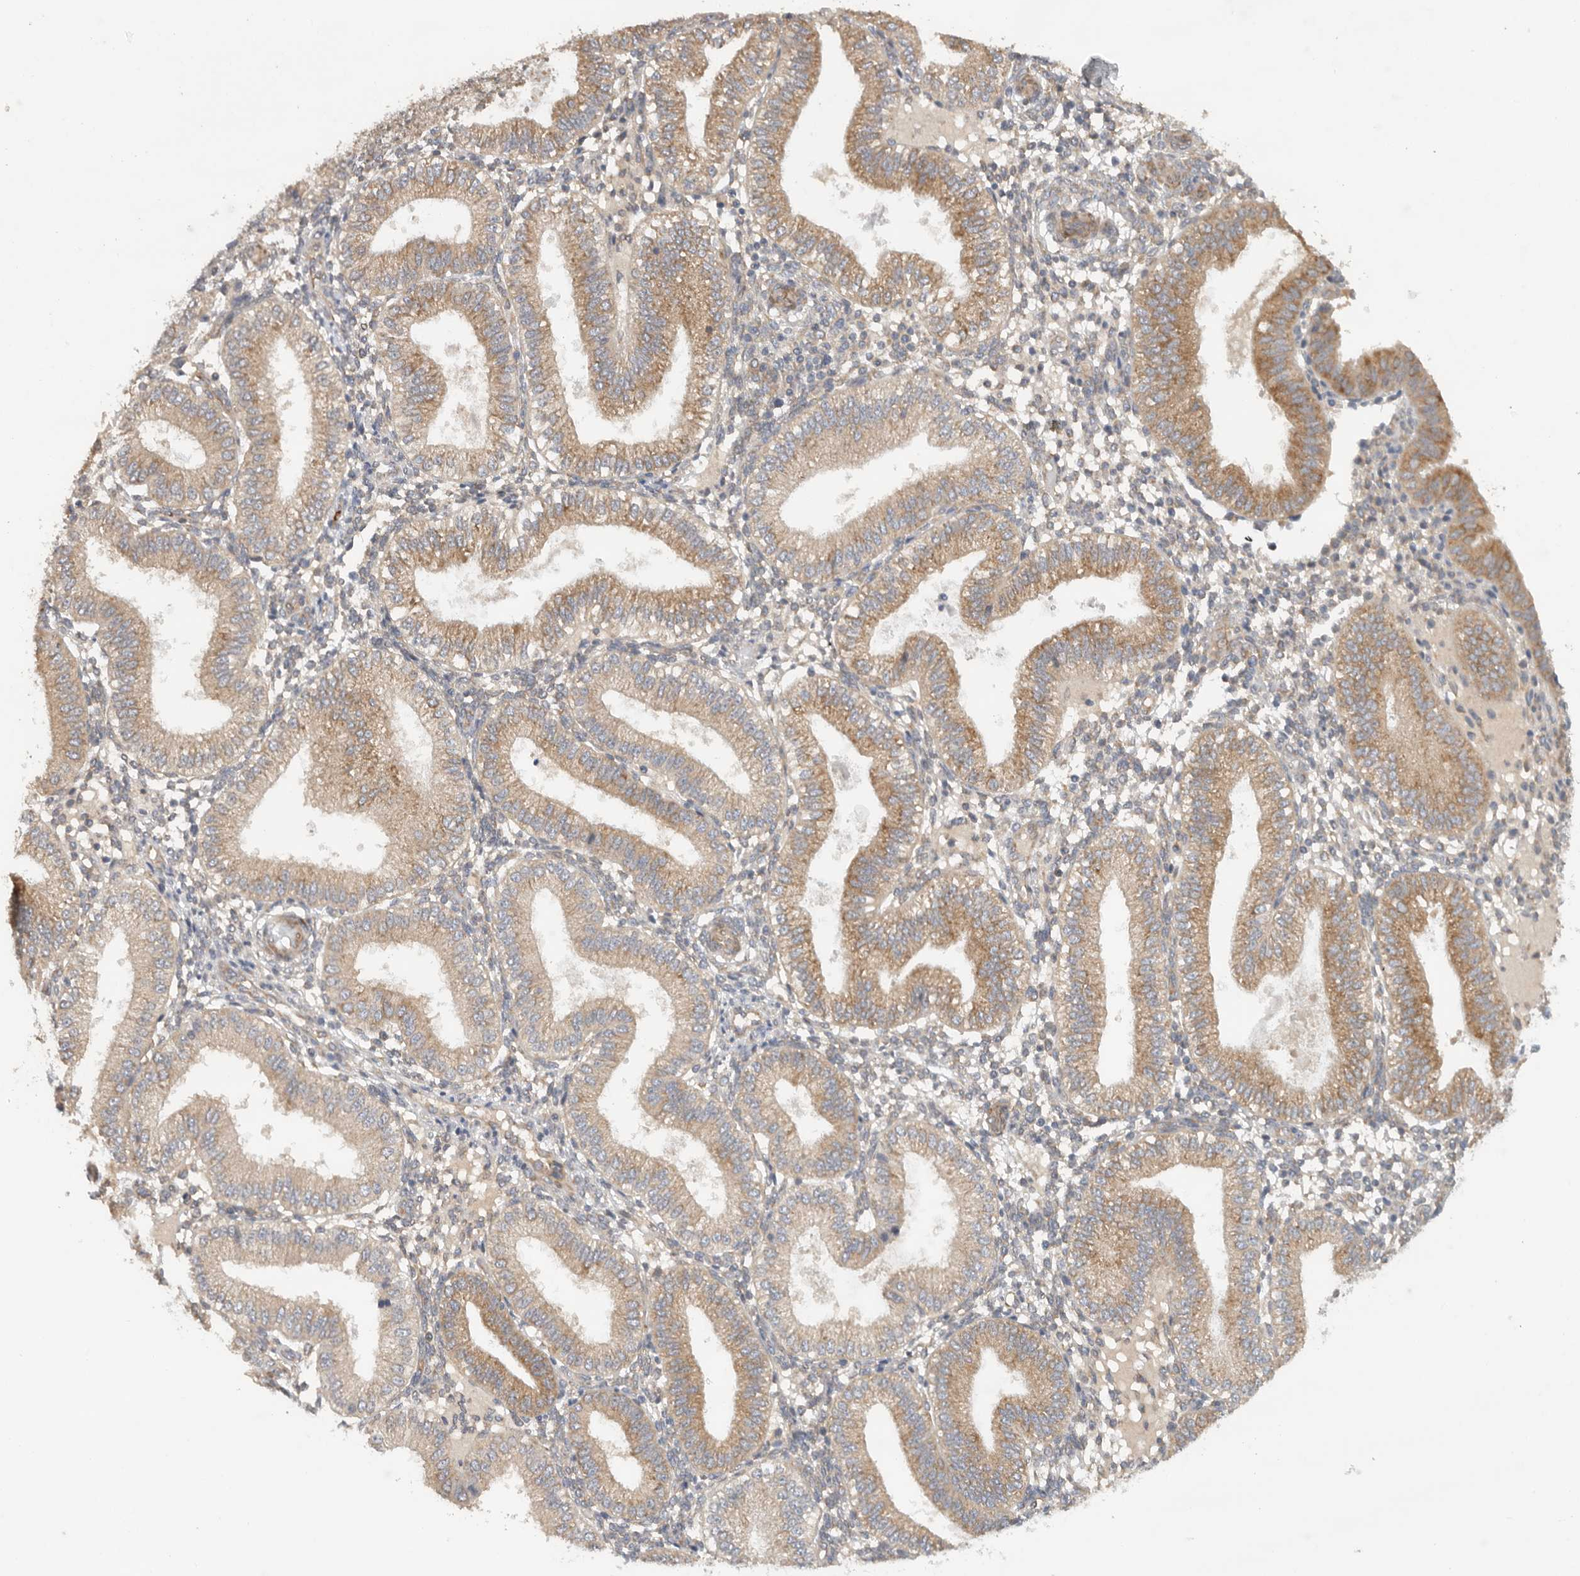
{"staining": {"intensity": "negative", "quantity": "none", "location": "none"}, "tissue": "endometrium", "cell_type": "Cells in endometrial stroma", "image_type": "normal", "snomed": [{"axis": "morphology", "description": "Normal tissue, NOS"}, {"axis": "topography", "description": "Endometrium"}], "caption": "Immunohistochemistry (IHC) photomicrograph of benign human endometrium stained for a protein (brown), which displays no staining in cells in endometrial stroma. Nuclei are stained in blue.", "gene": "PUM1", "patient": {"sex": "female", "age": 39}}